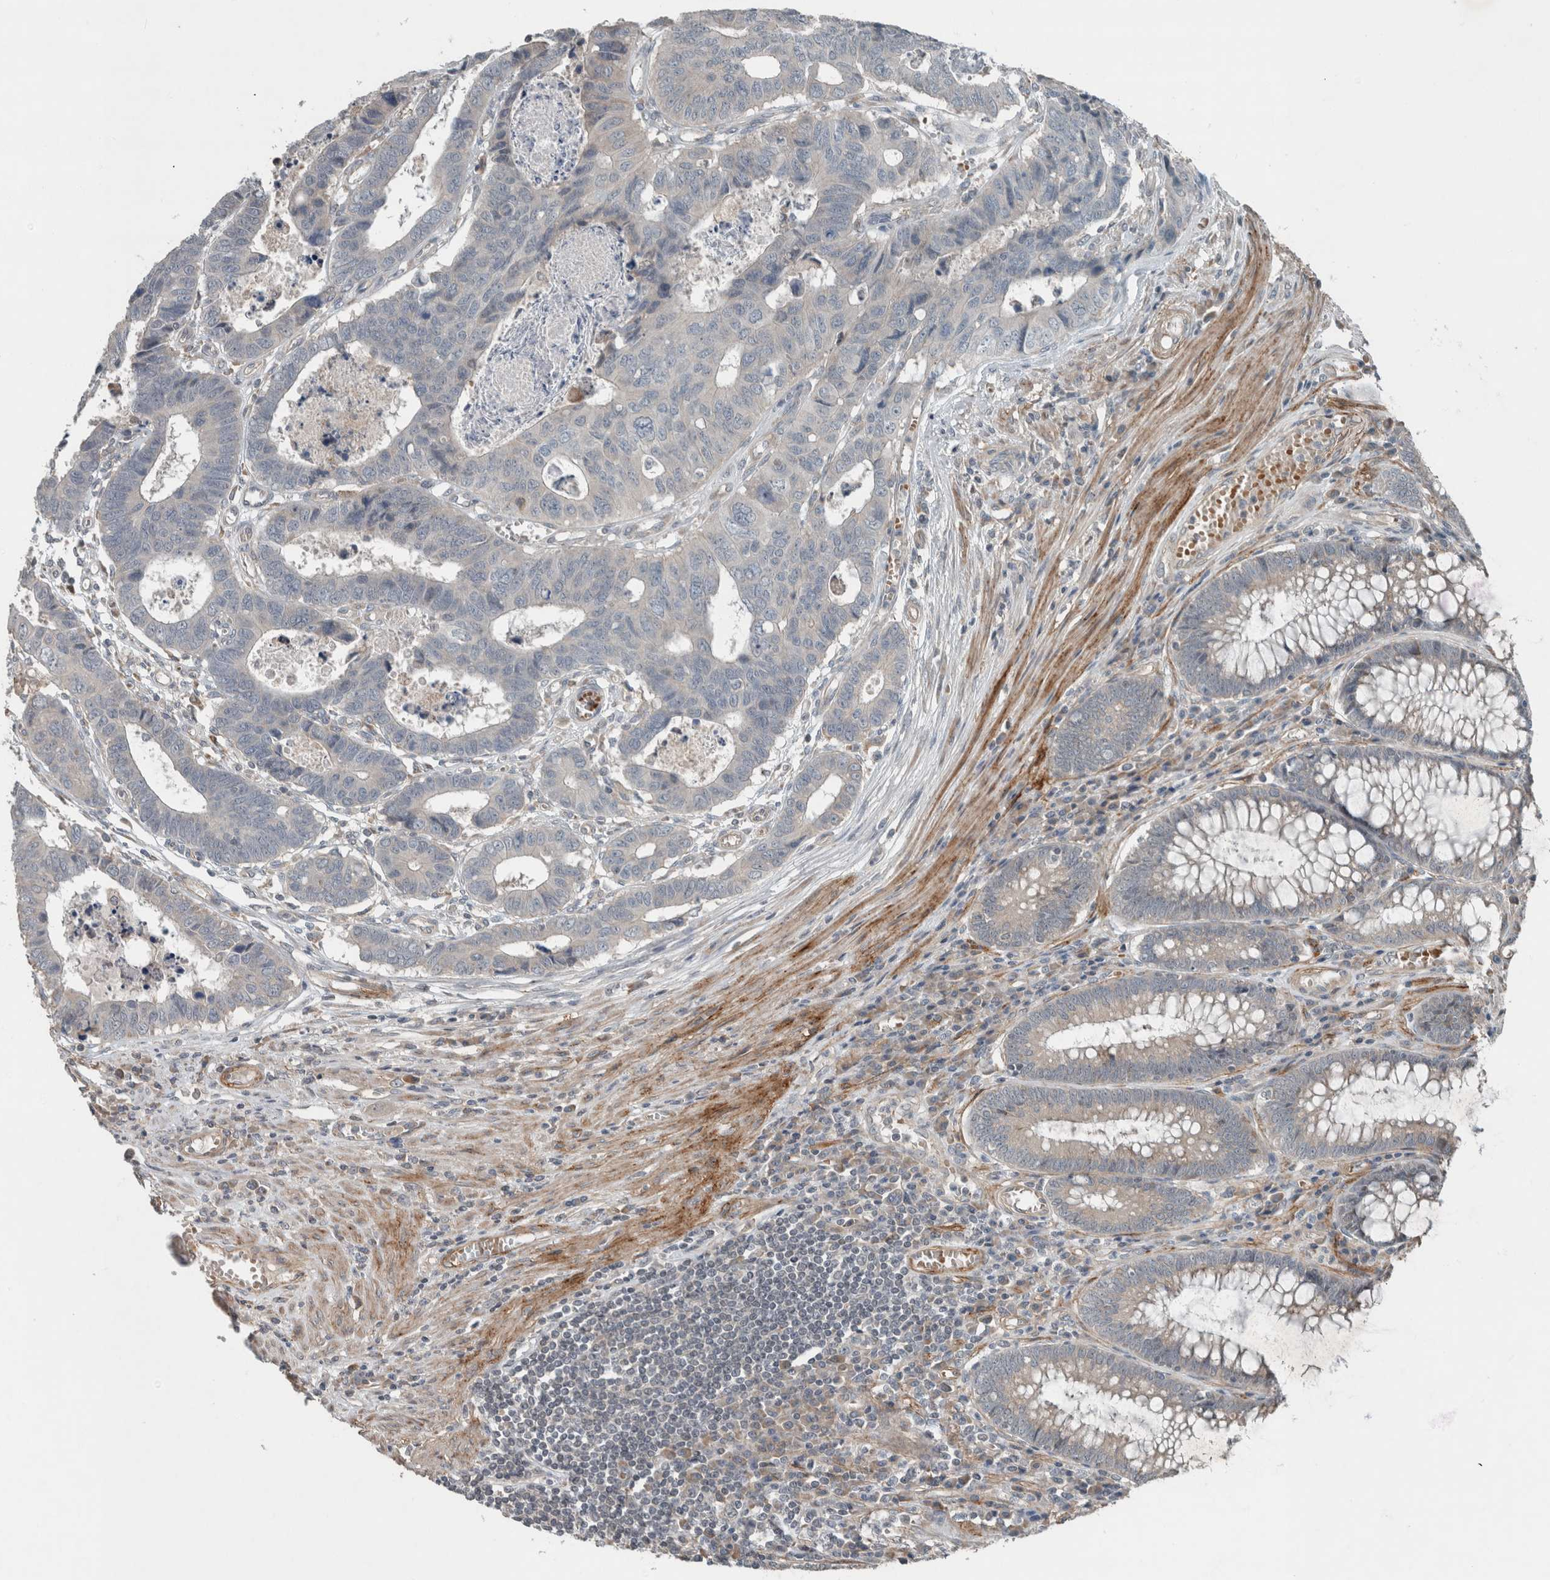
{"staining": {"intensity": "negative", "quantity": "none", "location": "none"}, "tissue": "colorectal cancer", "cell_type": "Tumor cells", "image_type": "cancer", "snomed": [{"axis": "morphology", "description": "Adenocarcinoma, NOS"}, {"axis": "topography", "description": "Rectum"}], "caption": "The IHC image has no significant staining in tumor cells of colorectal cancer (adenocarcinoma) tissue.", "gene": "JADE2", "patient": {"sex": "male", "age": 84}}